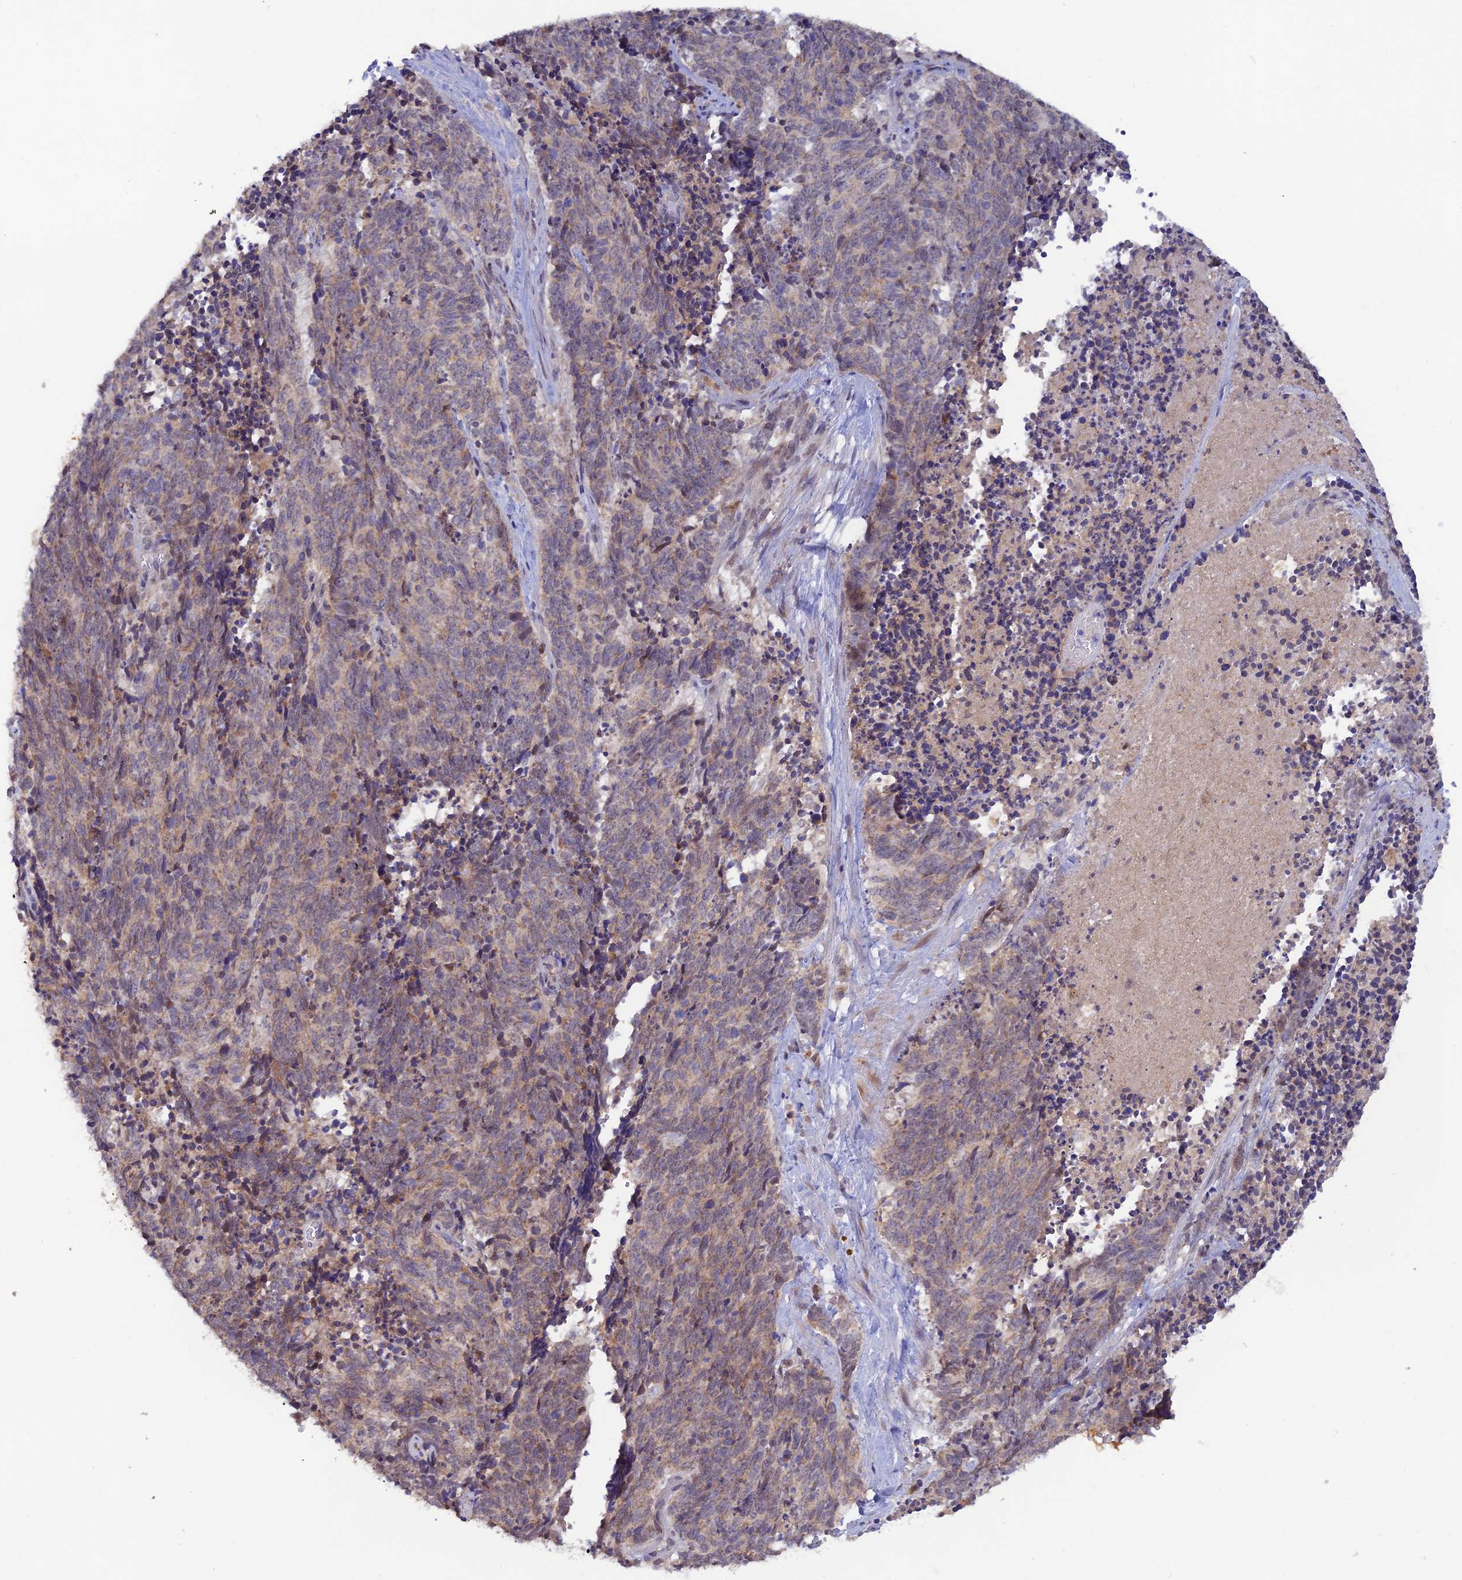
{"staining": {"intensity": "weak", "quantity": ">75%", "location": "cytoplasmic/membranous"}, "tissue": "cervical cancer", "cell_type": "Tumor cells", "image_type": "cancer", "snomed": [{"axis": "morphology", "description": "Squamous cell carcinoma, NOS"}, {"axis": "topography", "description": "Cervix"}], "caption": "A brown stain highlights weak cytoplasmic/membranous expression of a protein in human squamous cell carcinoma (cervical) tumor cells.", "gene": "FASTKD5", "patient": {"sex": "female", "age": 29}}